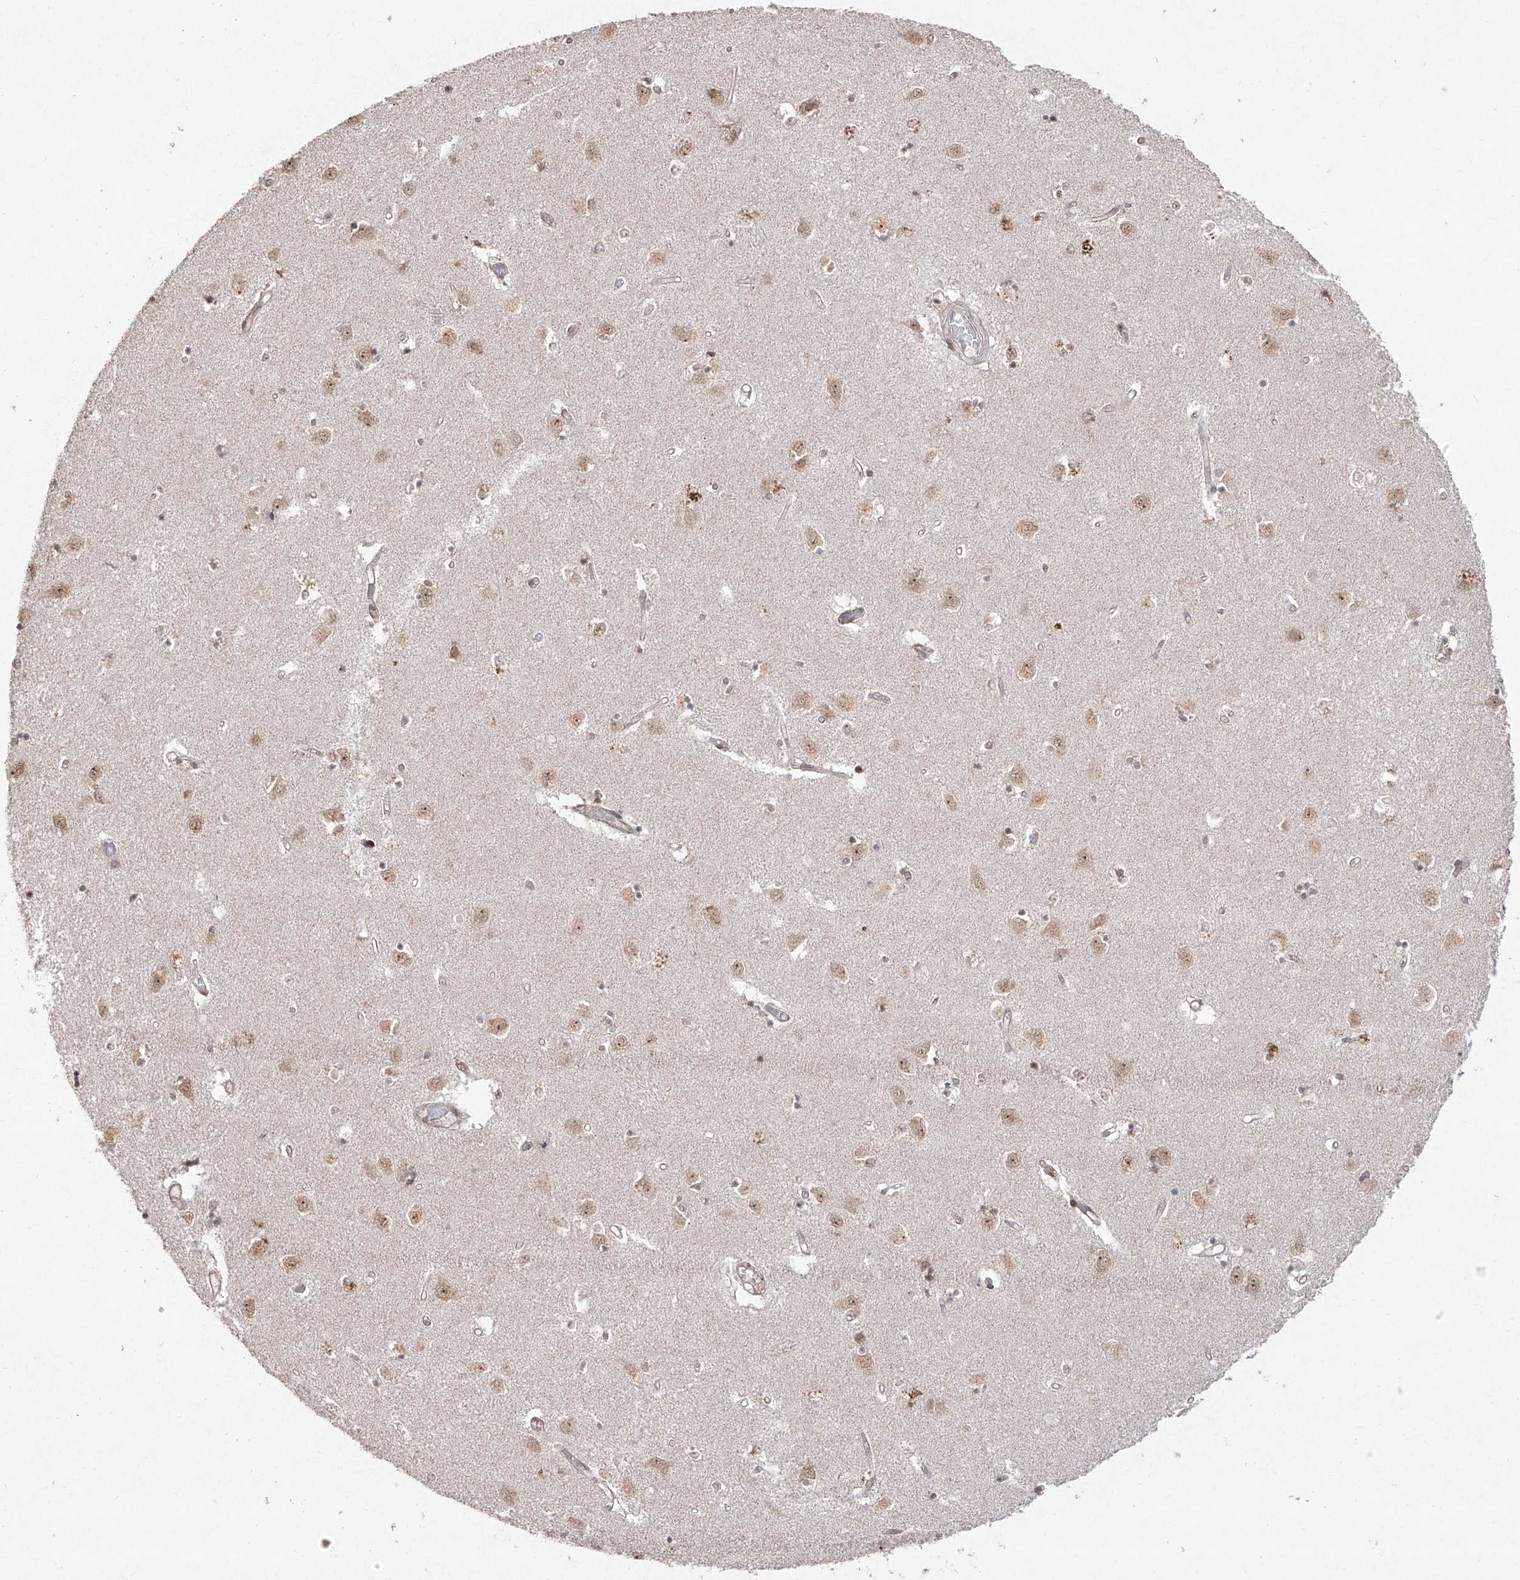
{"staining": {"intensity": "moderate", "quantity": "25%-75%", "location": "nuclear"}, "tissue": "caudate", "cell_type": "Glial cells", "image_type": "normal", "snomed": [{"axis": "morphology", "description": "Normal tissue, NOS"}, {"axis": "topography", "description": "Lateral ventricle wall"}], "caption": "Protein analysis of normal caudate displays moderate nuclear positivity in approximately 25%-75% of glial cells.", "gene": "SNRNP27", "patient": {"sex": "male", "age": 45}}